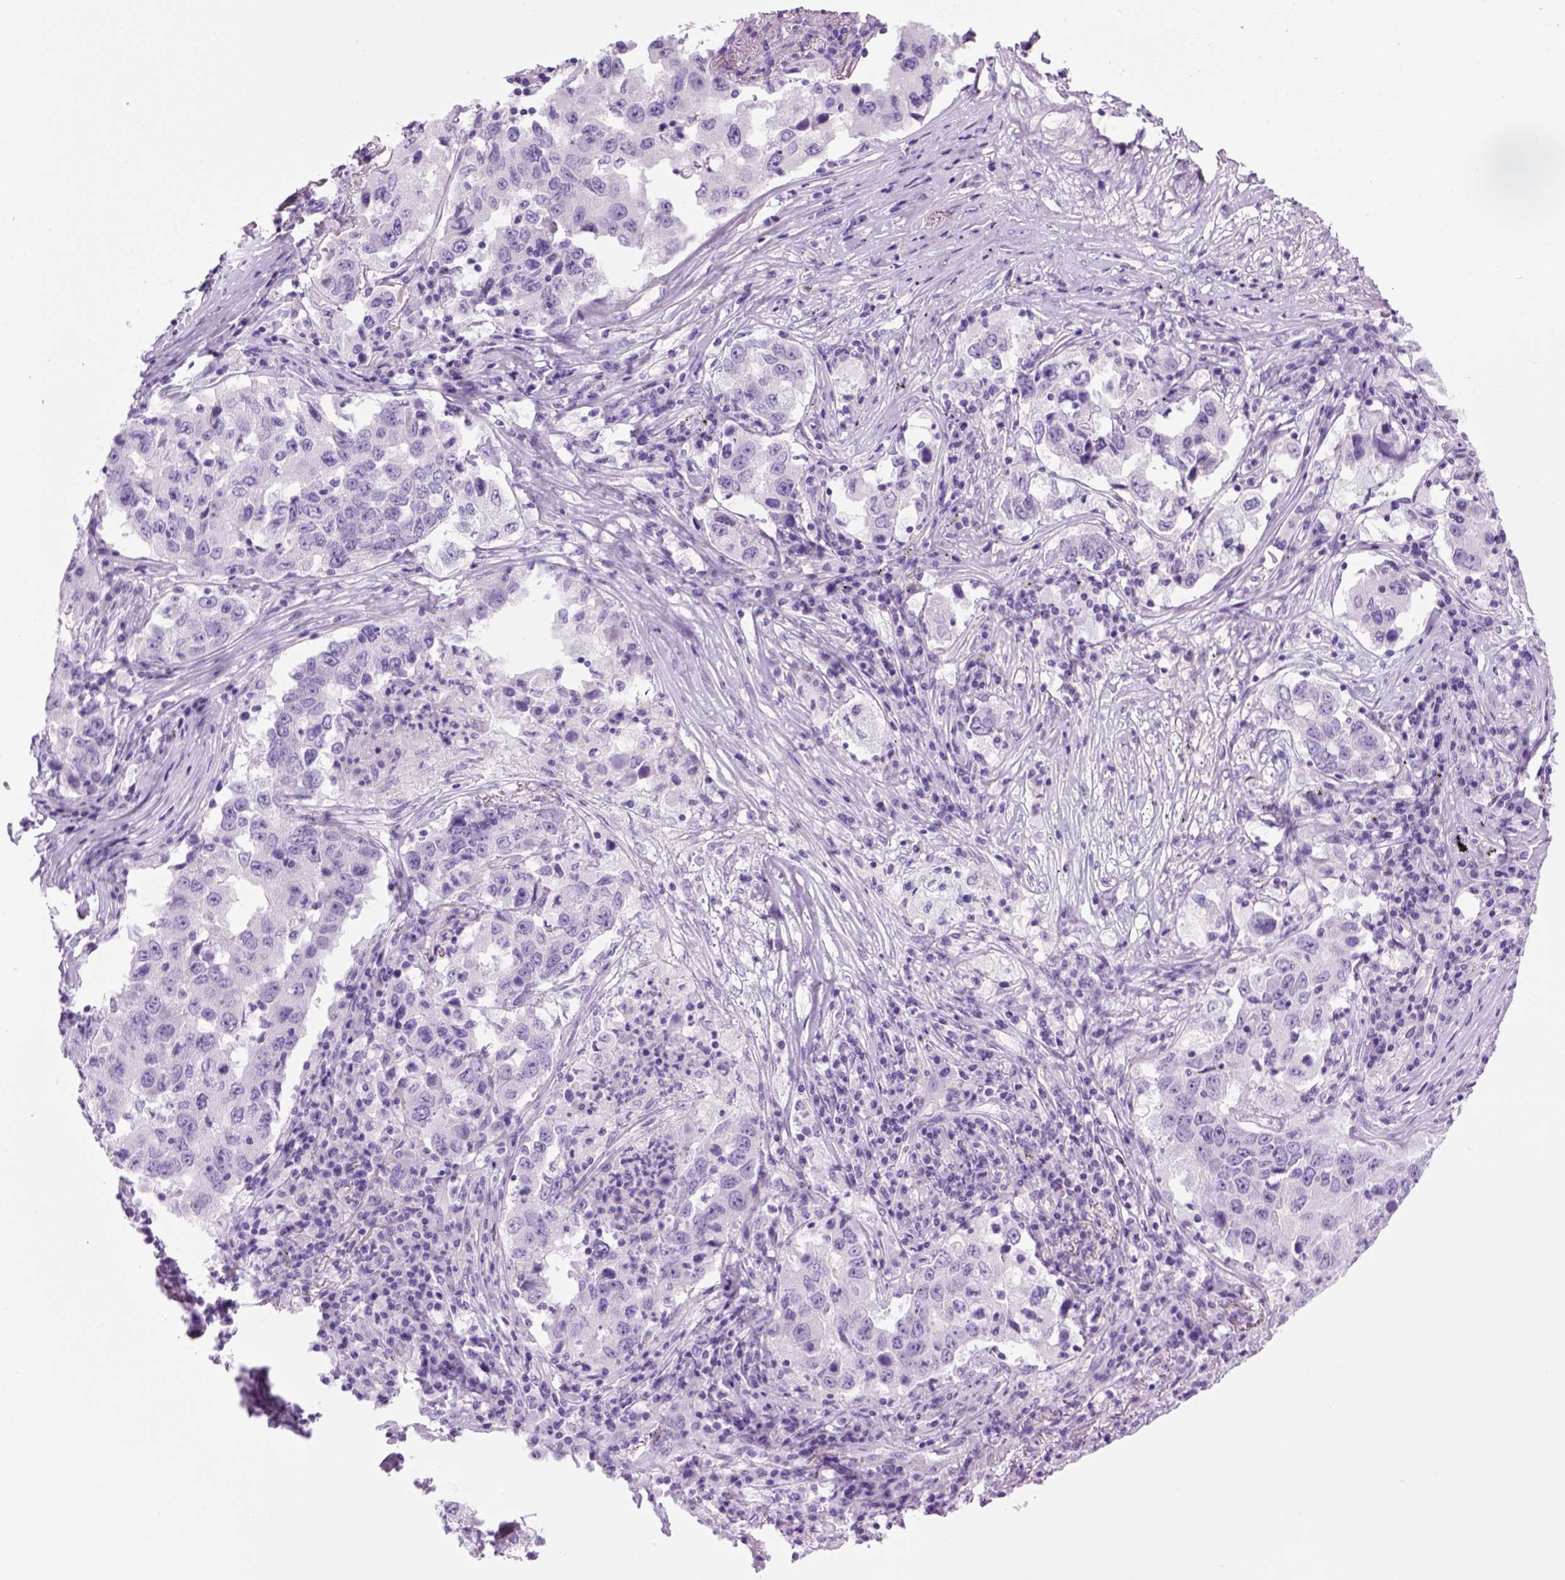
{"staining": {"intensity": "negative", "quantity": "none", "location": "none"}, "tissue": "lung cancer", "cell_type": "Tumor cells", "image_type": "cancer", "snomed": [{"axis": "morphology", "description": "Adenocarcinoma, NOS"}, {"axis": "topography", "description": "Lung"}], "caption": "Tumor cells show no significant positivity in lung adenocarcinoma.", "gene": "SGCG", "patient": {"sex": "male", "age": 73}}